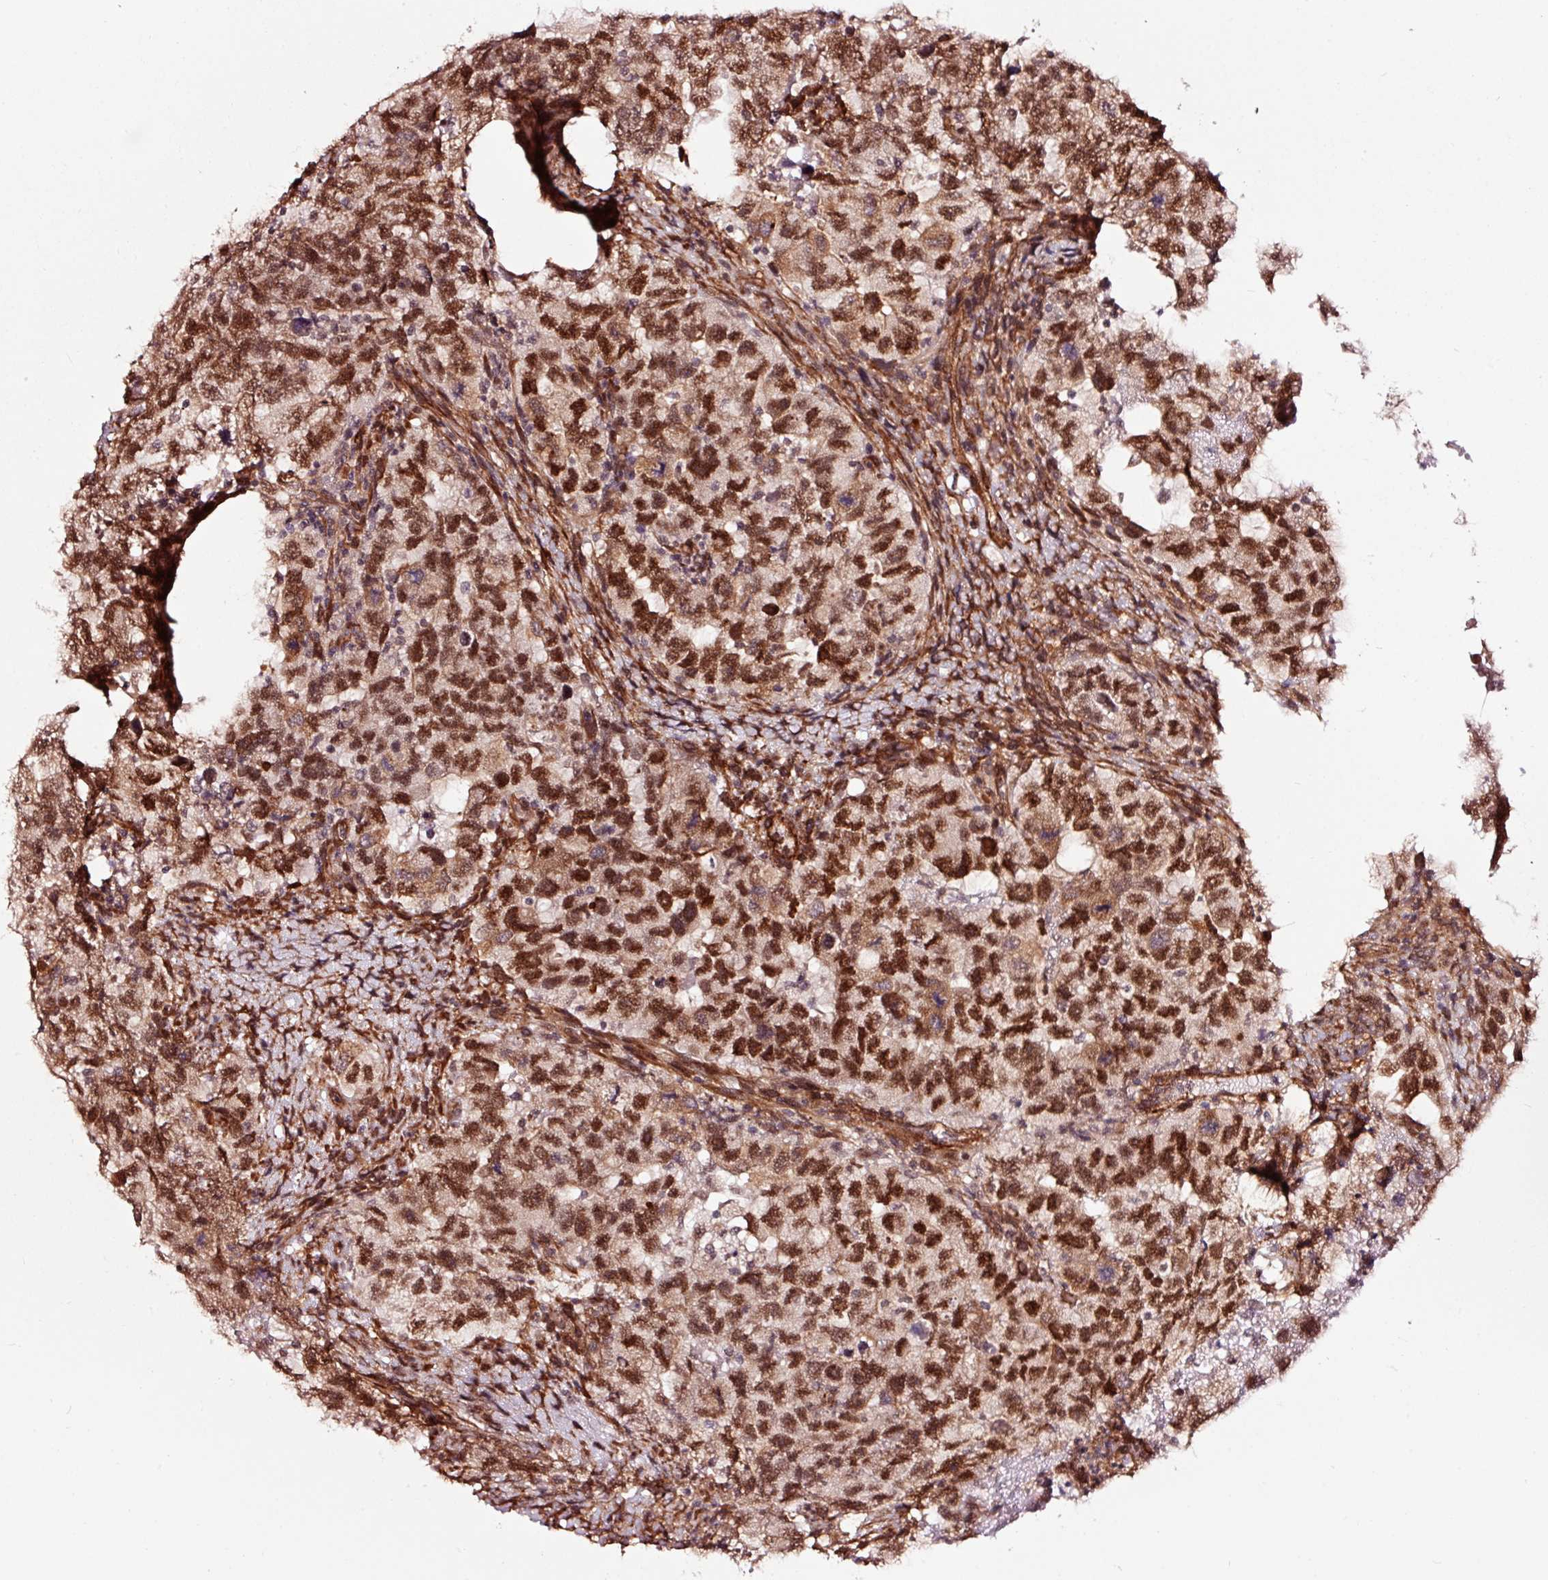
{"staining": {"intensity": "strong", "quantity": ">75%", "location": "nuclear"}, "tissue": "testis cancer", "cell_type": "Tumor cells", "image_type": "cancer", "snomed": [{"axis": "morphology", "description": "Carcinoma, Embryonal, NOS"}, {"axis": "topography", "description": "Testis"}], "caption": "About >75% of tumor cells in human testis cancer display strong nuclear protein positivity as visualized by brown immunohistochemical staining.", "gene": "TPM1", "patient": {"sex": "male", "age": 24}}